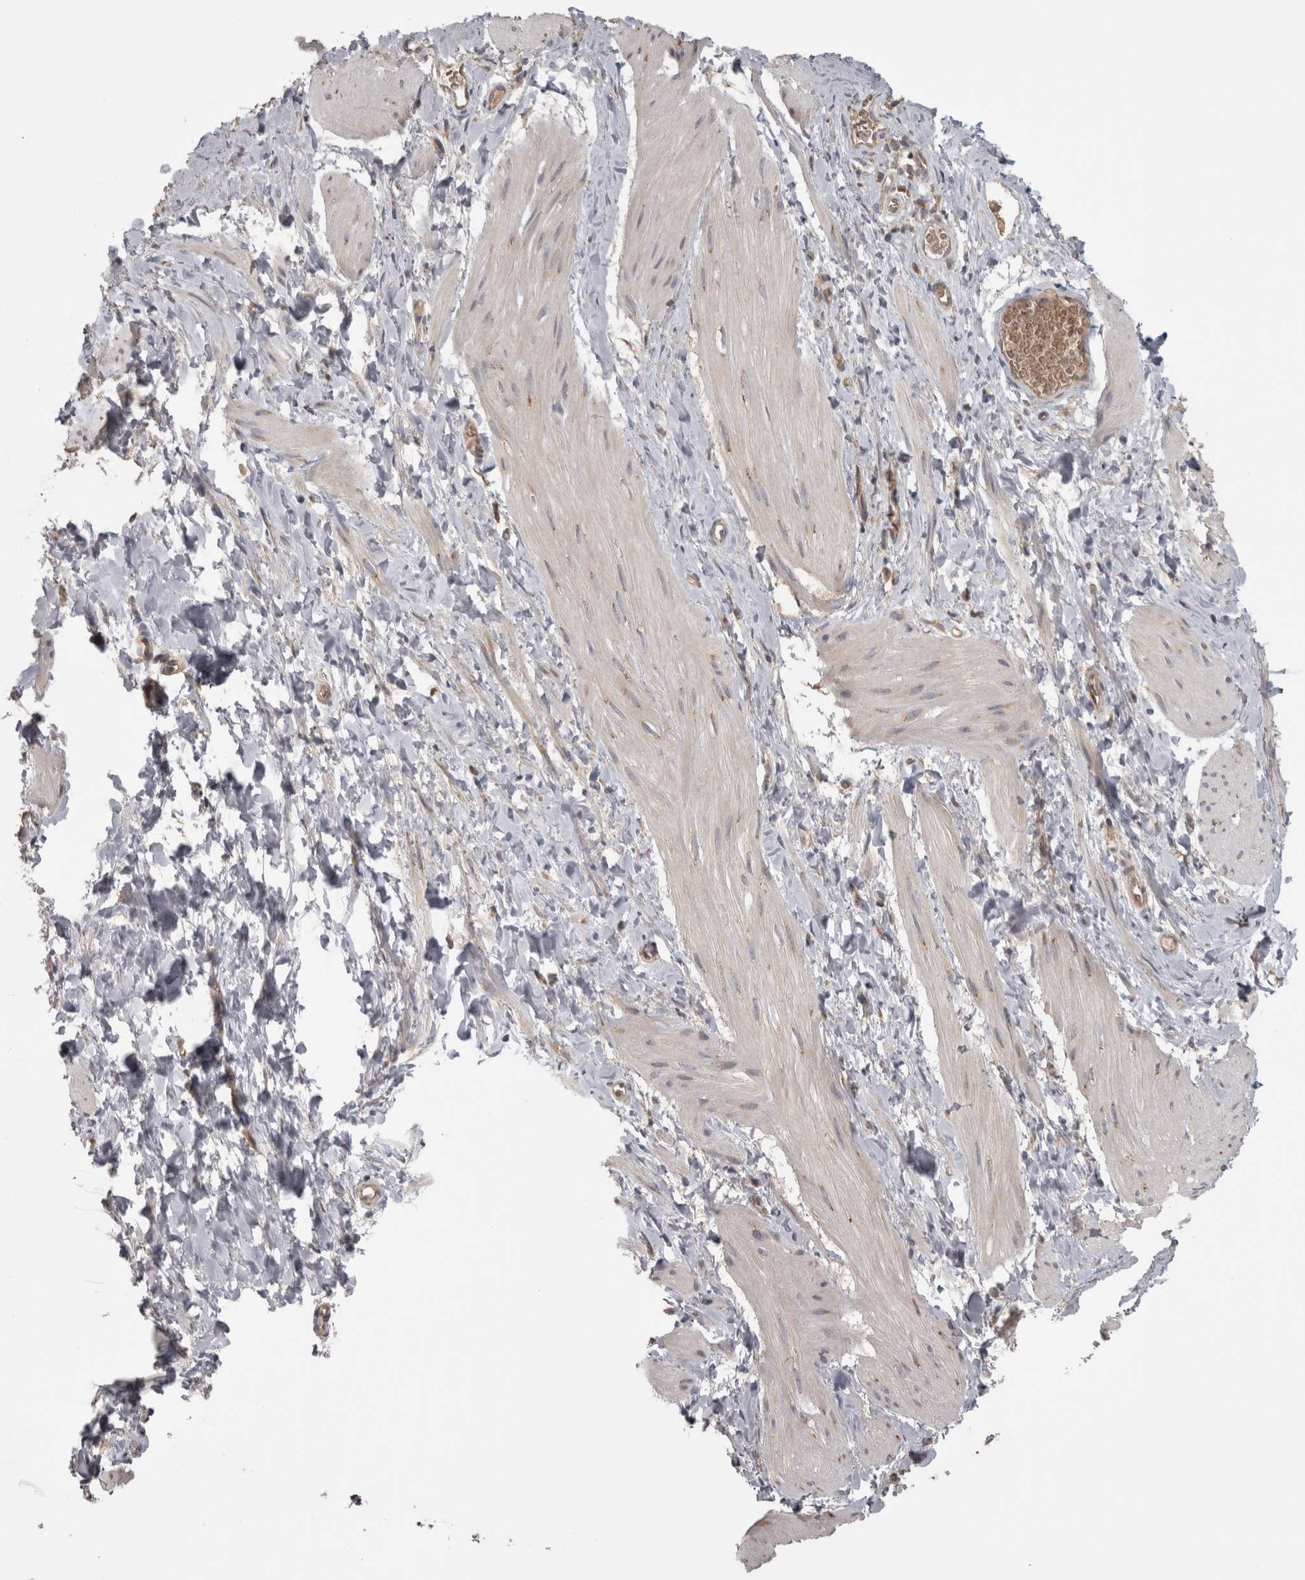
{"staining": {"intensity": "weak", "quantity": "<25%", "location": "cytoplasmic/membranous"}, "tissue": "smooth muscle", "cell_type": "Smooth muscle cells", "image_type": "normal", "snomed": [{"axis": "morphology", "description": "Normal tissue, NOS"}, {"axis": "topography", "description": "Smooth muscle"}], "caption": "Immunohistochemistry of normal human smooth muscle shows no staining in smooth muscle cells. The staining is performed using DAB (3,3'-diaminobenzidine) brown chromogen with nuclei counter-stained in using hematoxylin.", "gene": "MICU3", "patient": {"sex": "male", "age": 16}}